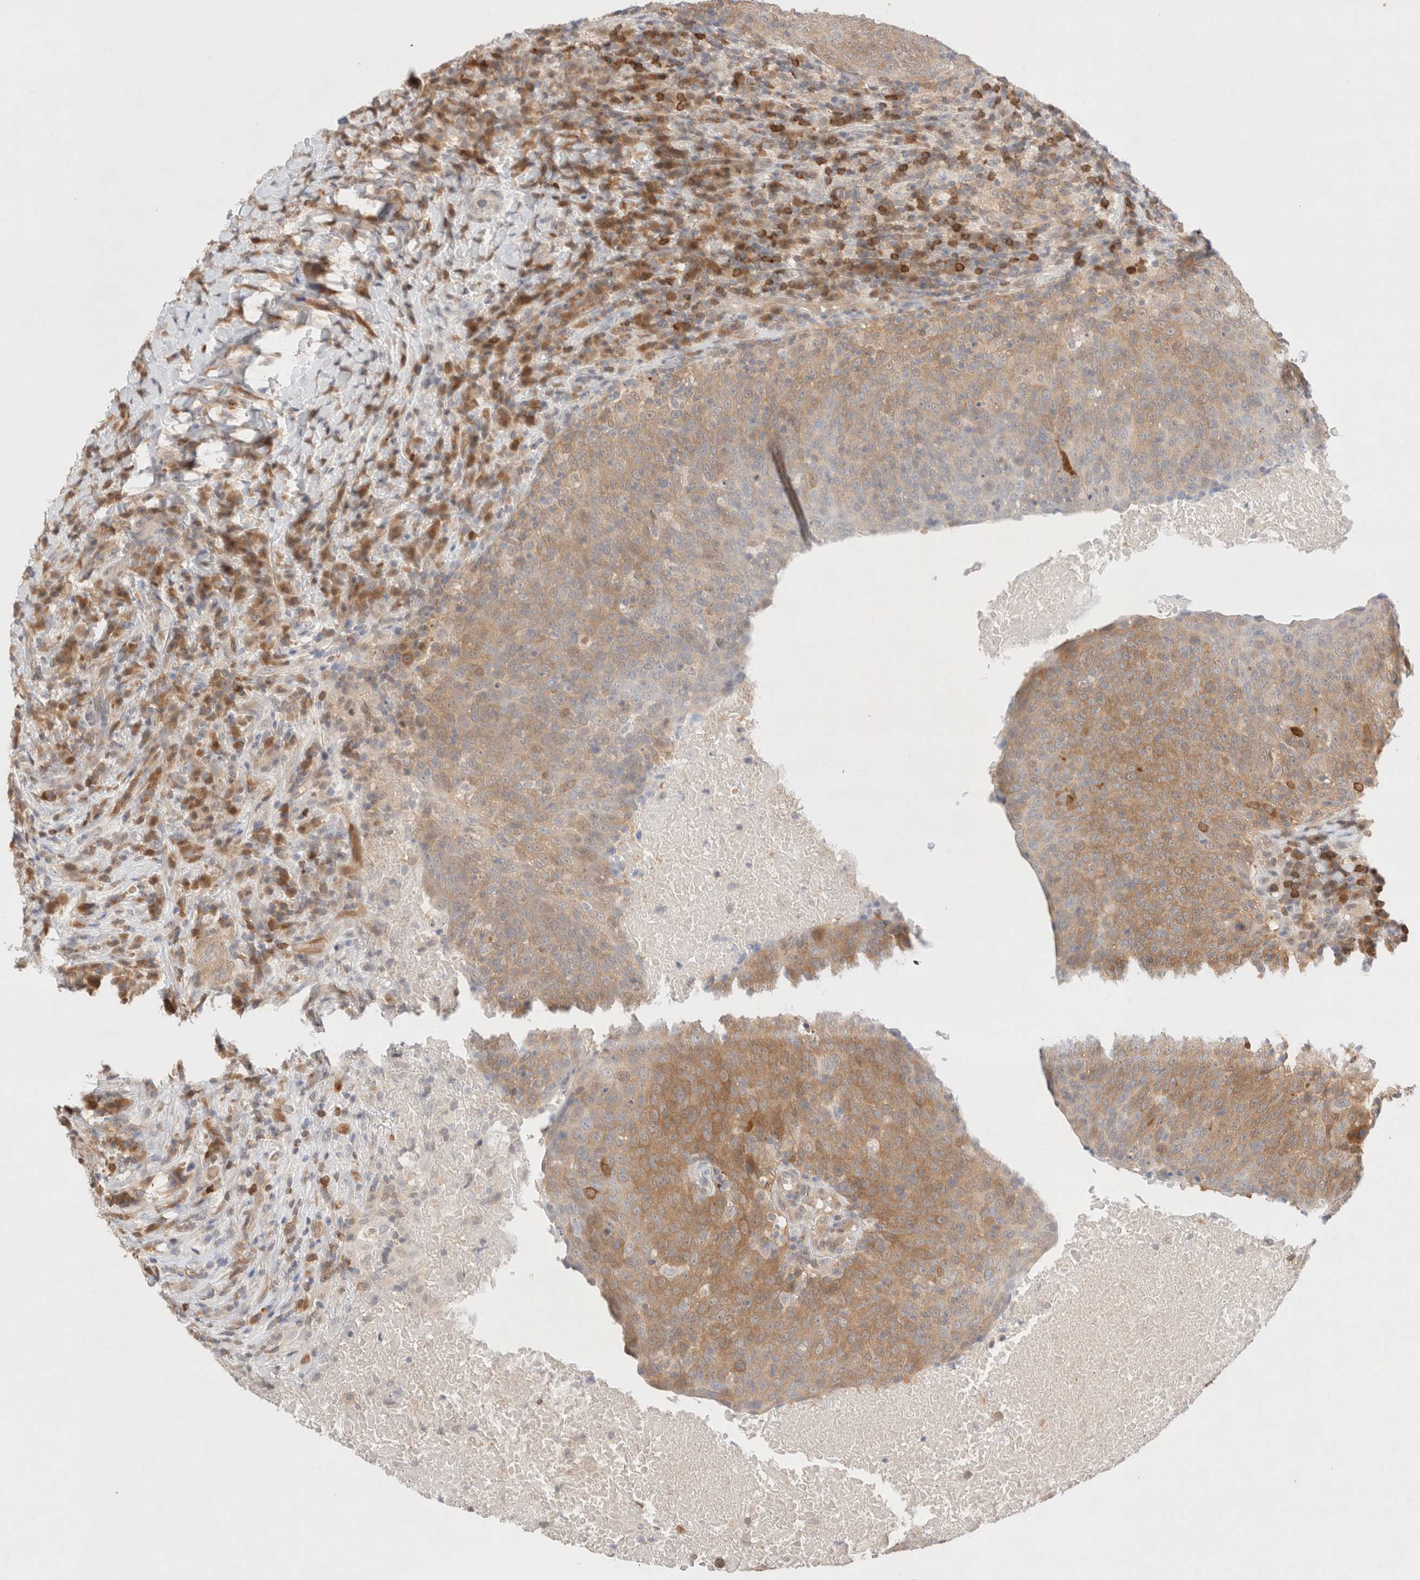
{"staining": {"intensity": "moderate", "quantity": ">75%", "location": "cytoplasmic/membranous"}, "tissue": "head and neck cancer", "cell_type": "Tumor cells", "image_type": "cancer", "snomed": [{"axis": "morphology", "description": "Squamous cell carcinoma, NOS"}, {"axis": "morphology", "description": "Squamous cell carcinoma, metastatic, NOS"}, {"axis": "topography", "description": "Lymph node"}, {"axis": "topography", "description": "Head-Neck"}], "caption": "Immunohistochemistry image of neoplastic tissue: human squamous cell carcinoma (head and neck) stained using IHC exhibits medium levels of moderate protein expression localized specifically in the cytoplasmic/membranous of tumor cells, appearing as a cytoplasmic/membranous brown color.", "gene": "STARD10", "patient": {"sex": "male", "age": 62}}